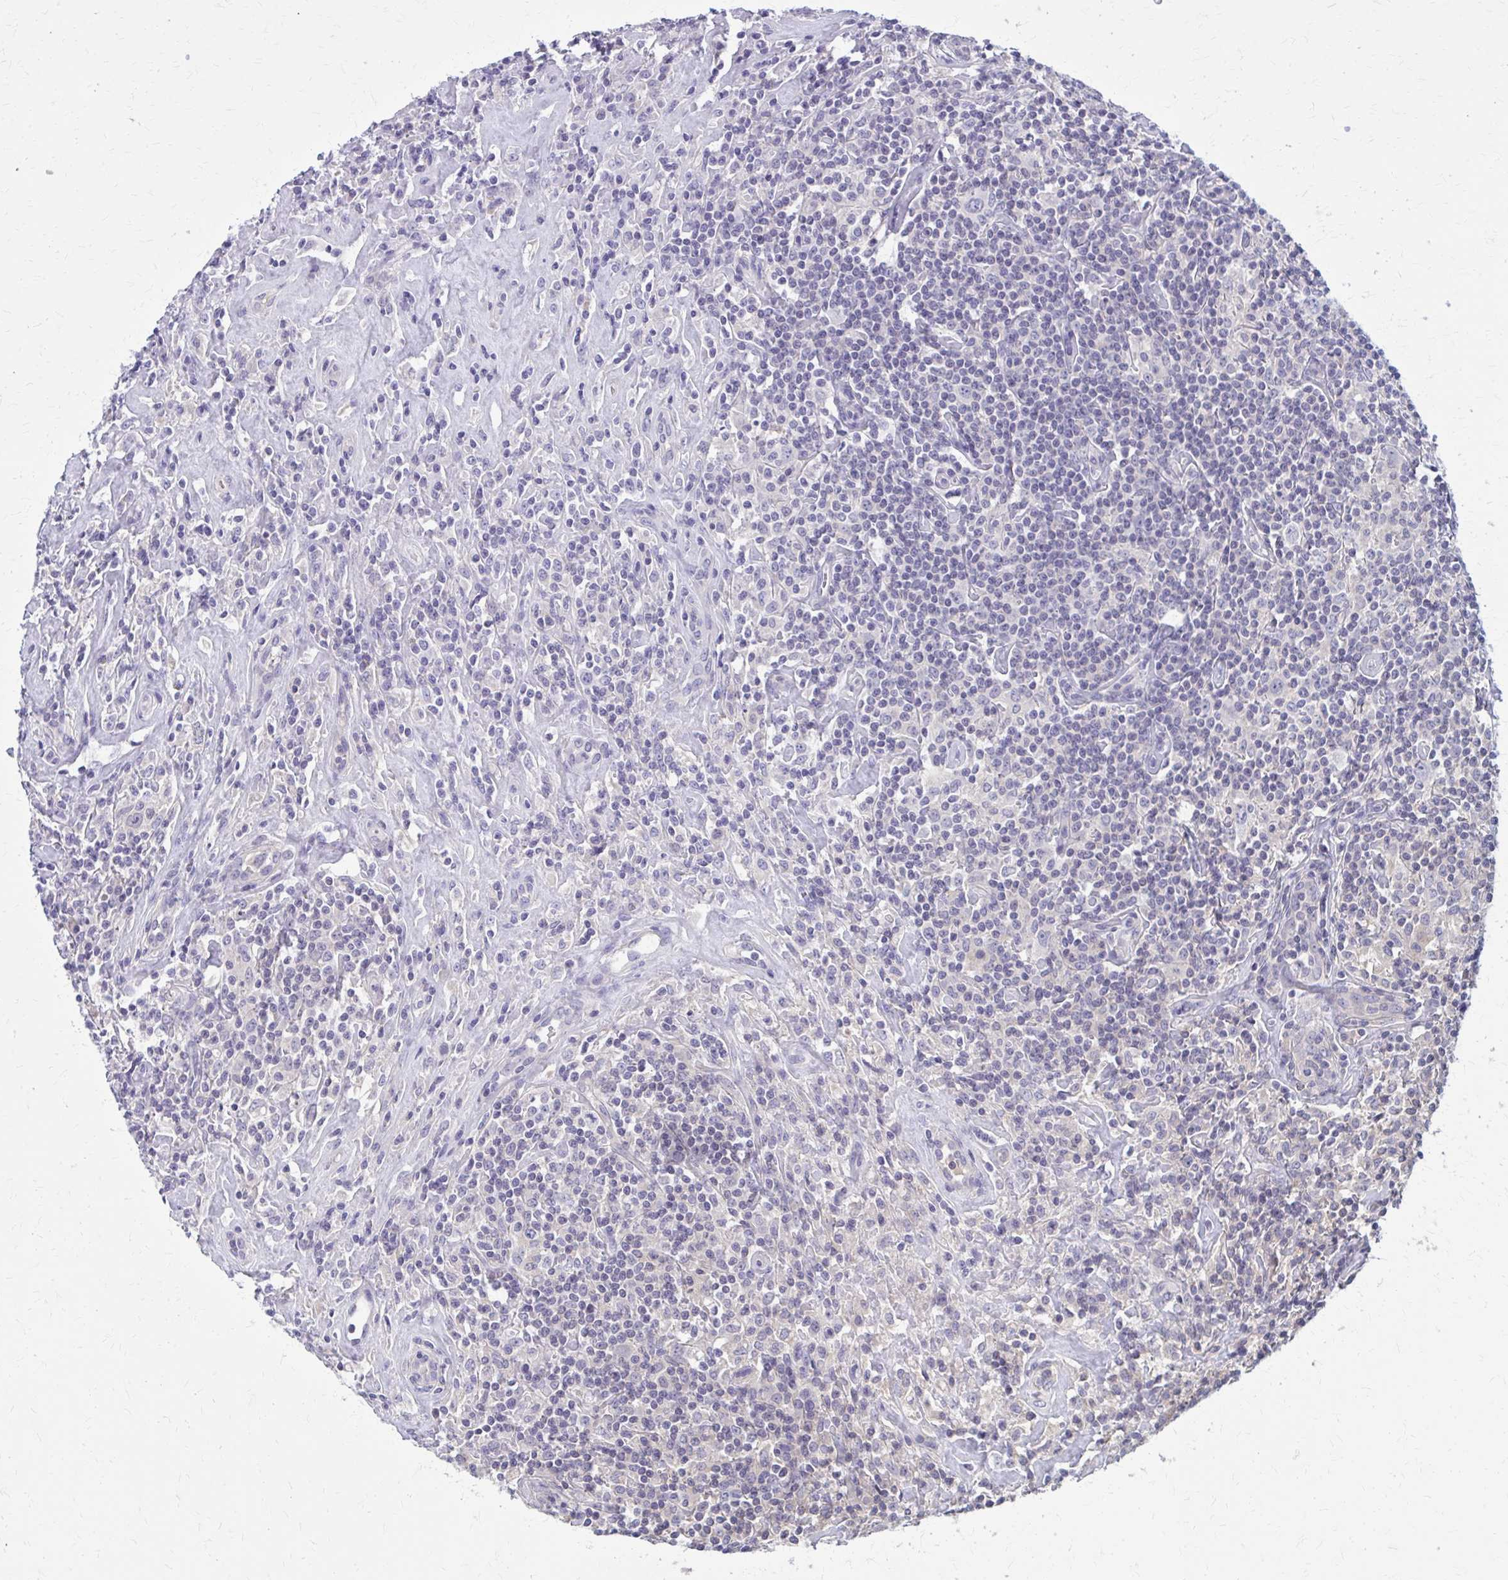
{"staining": {"intensity": "negative", "quantity": "none", "location": "none"}, "tissue": "lymphoma", "cell_type": "Tumor cells", "image_type": "cancer", "snomed": [{"axis": "morphology", "description": "Hodgkin's disease, NOS"}, {"axis": "morphology", "description": "Hodgkin's lymphoma, nodular sclerosis"}, {"axis": "topography", "description": "Lymph node"}], "caption": "Hodgkin's lymphoma, nodular sclerosis was stained to show a protein in brown. There is no significant expression in tumor cells.", "gene": "OR4A47", "patient": {"sex": "female", "age": 10}}